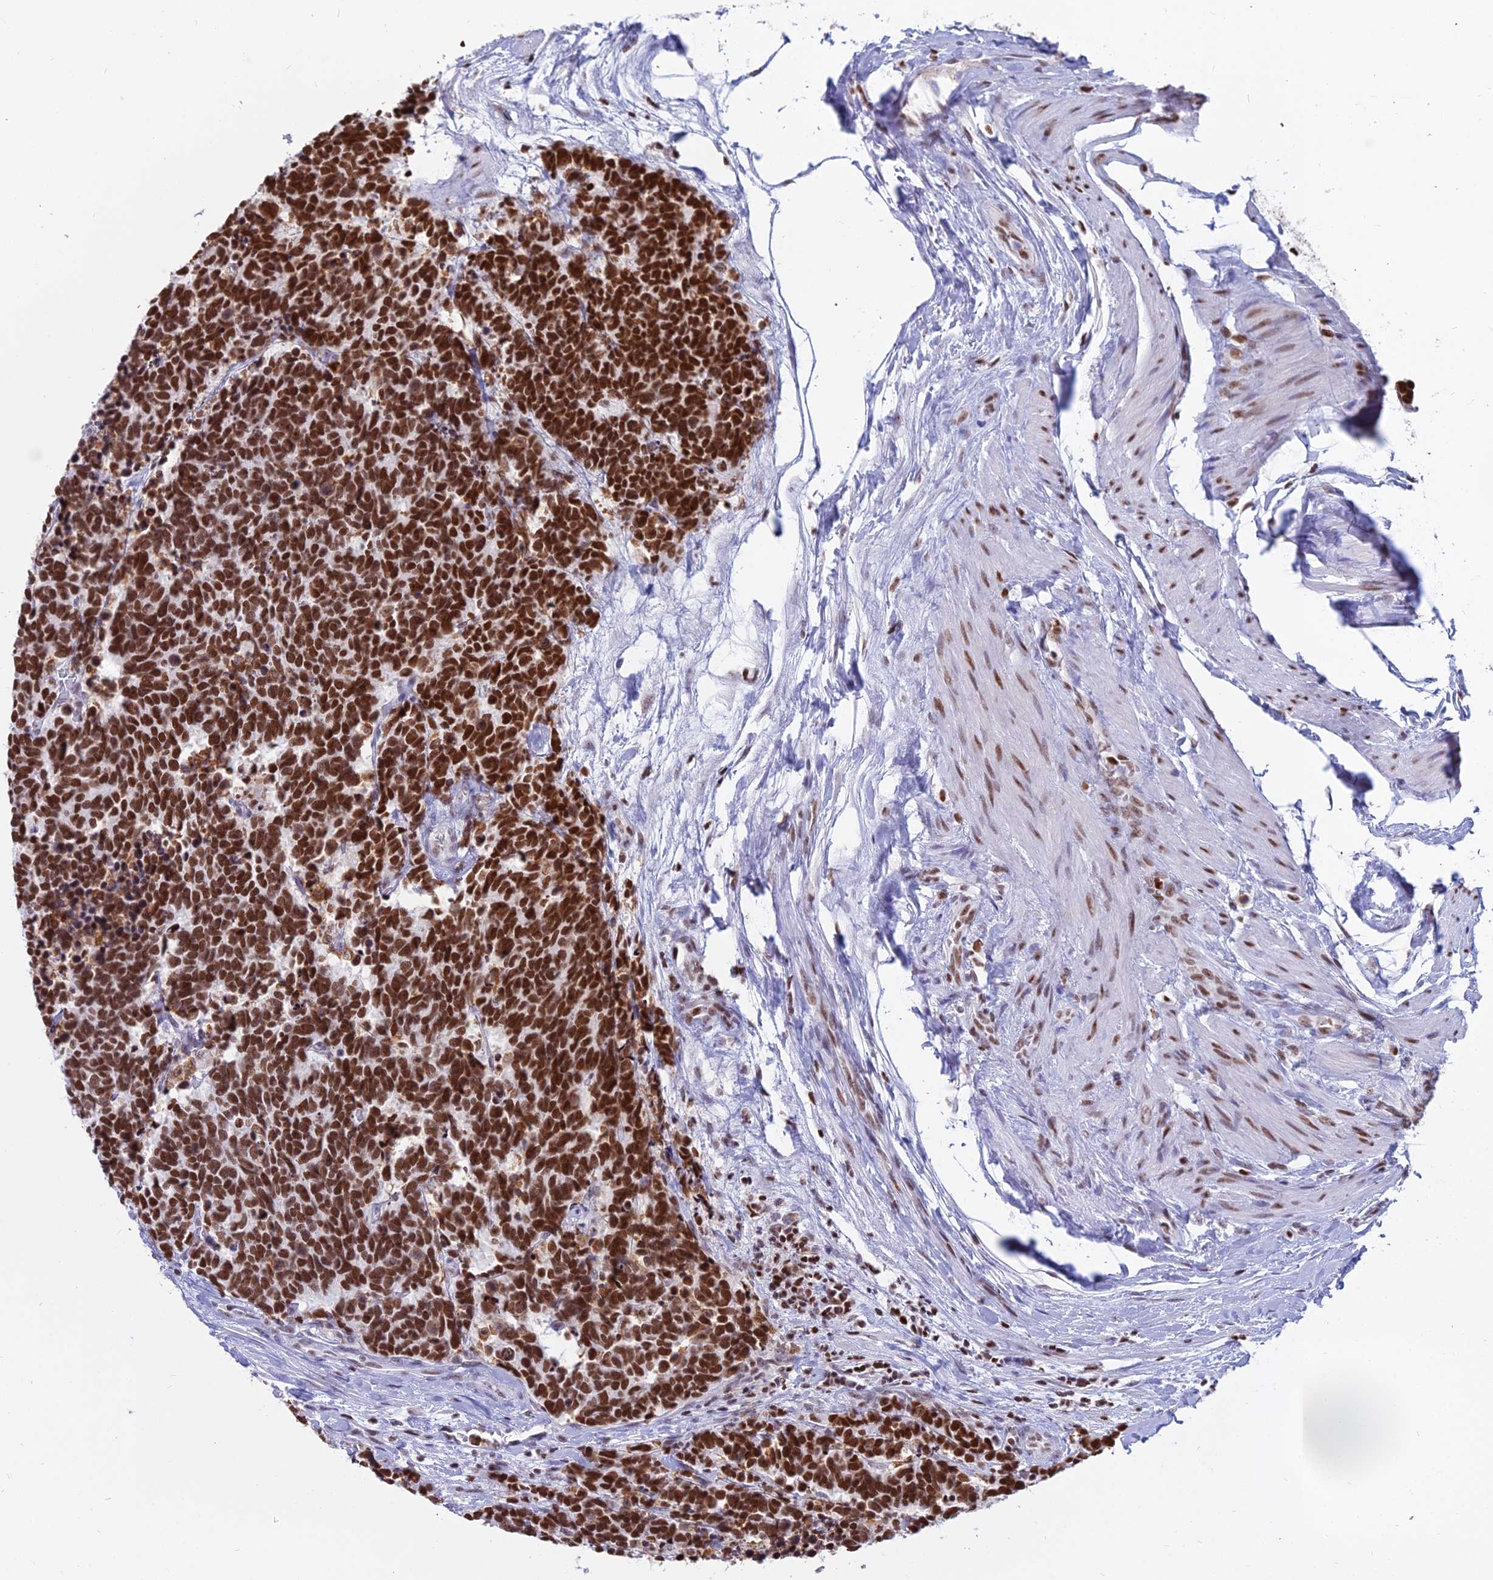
{"staining": {"intensity": "strong", "quantity": ">75%", "location": "nuclear"}, "tissue": "carcinoid", "cell_type": "Tumor cells", "image_type": "cancer", "snomed": [{"axis": "morphology", "description": "Carcinoma, NOS"}, {"axis": "morphology", "description": "Carcinoid, malignant, NOS"}, {"axis": "topography", "description": "Prostate"}], "caption": "Carcinoid was stained to show a protein in brown. There is high levels of strong nuclear positivity in approximately >75% of tumor cells.", "gene": "PARP1", "patient": {"sex": "male", "age": 57}}